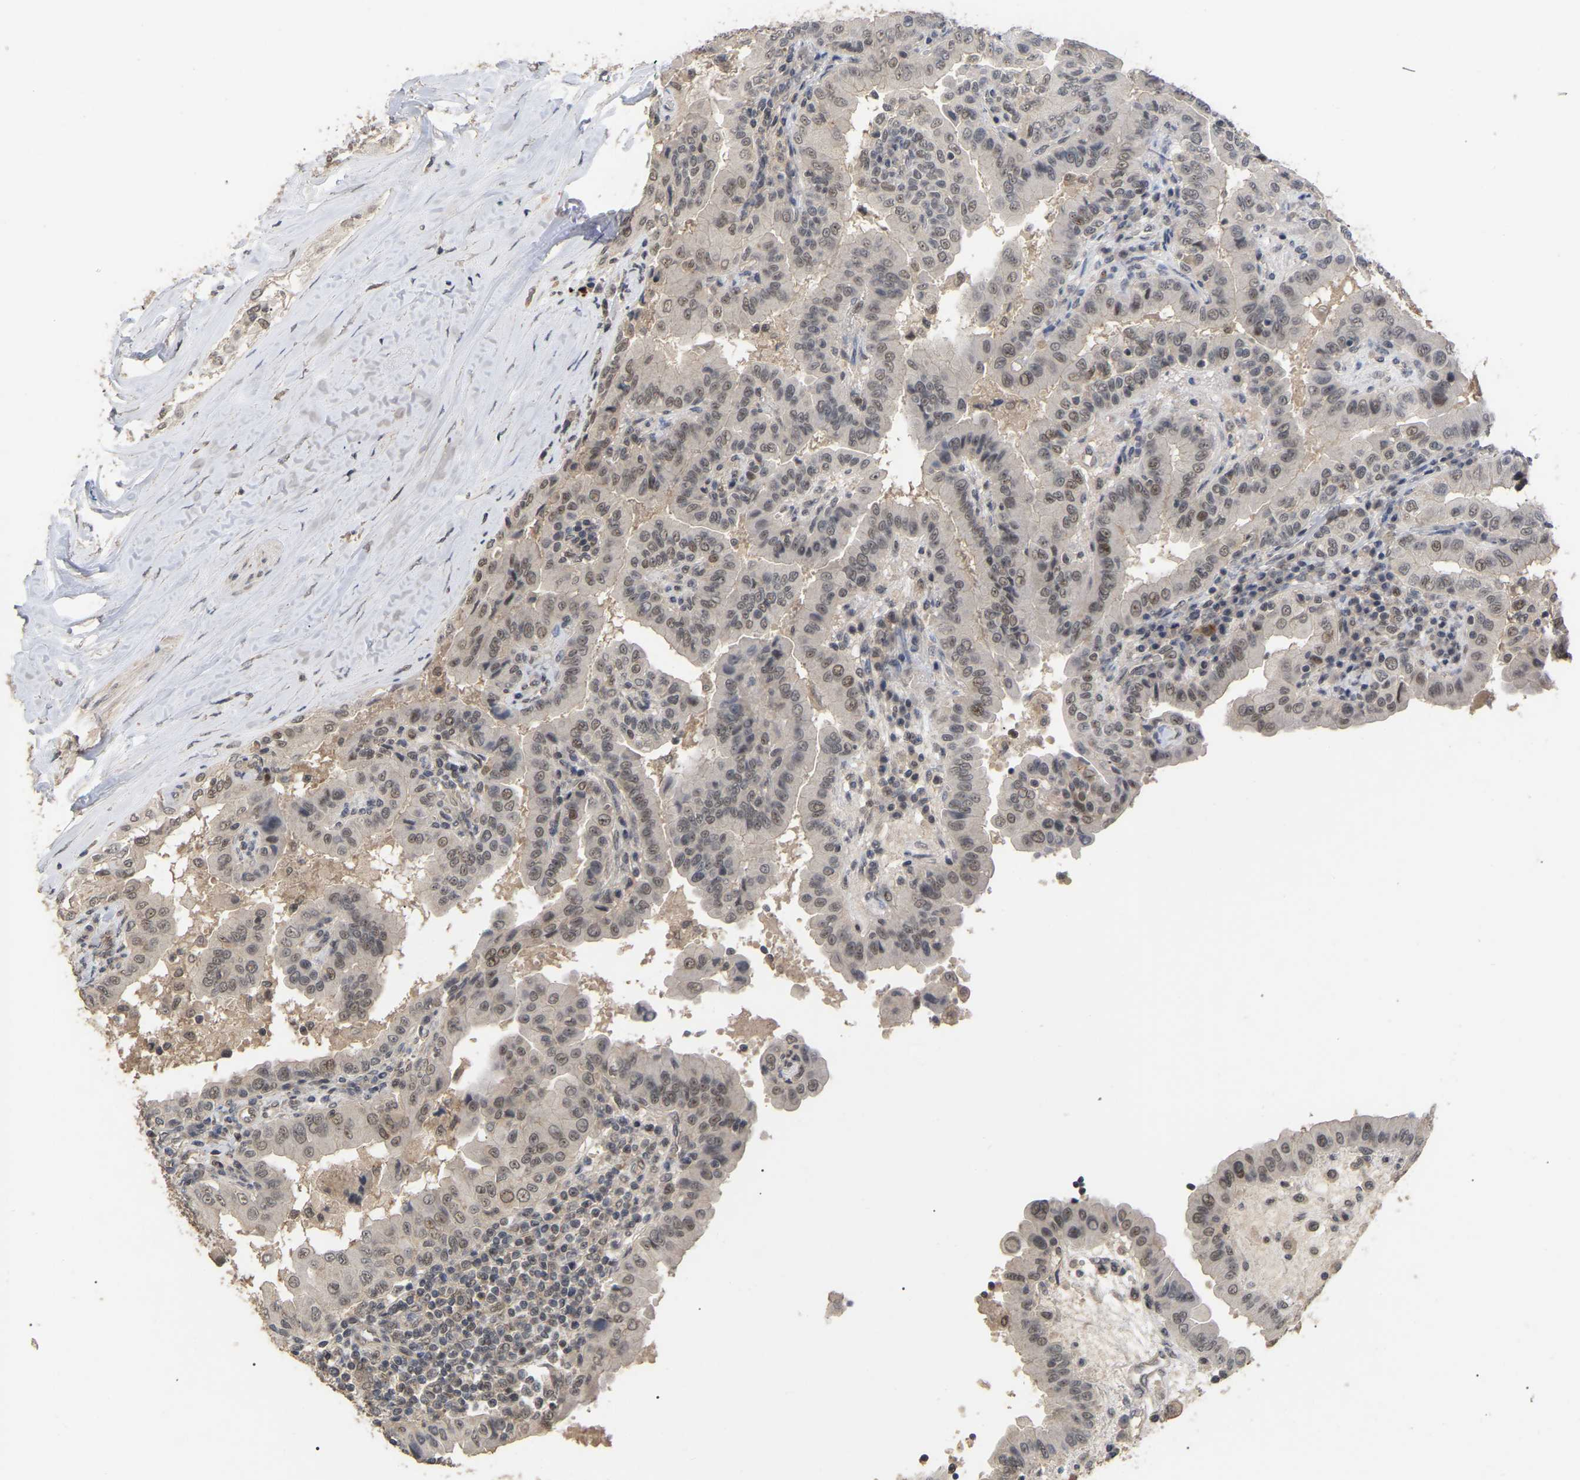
{"staining": {"intensity": "weak", "quantity": ">75%", "location": "nuclear"}, "tissue": "thyroid cancer", "cell_type": "Tumor cells", "image_type": "cancer", "snomed": [{"axis": "morphology", "description": "Papillary adenocarcinoma, NOS"}, {"axis": "topography", "description": "Thyroid gland"}], "caption": "The image shows a brown stain indicating the presence of a protein in the nuclear of tumor cells in thyroid cancer (papillary adenocarcinoma). (DAB IHC with brightfield microscopy, high magnification).", "gene": "JAZF1", "patient": {"sex": "male", "age": 33}}